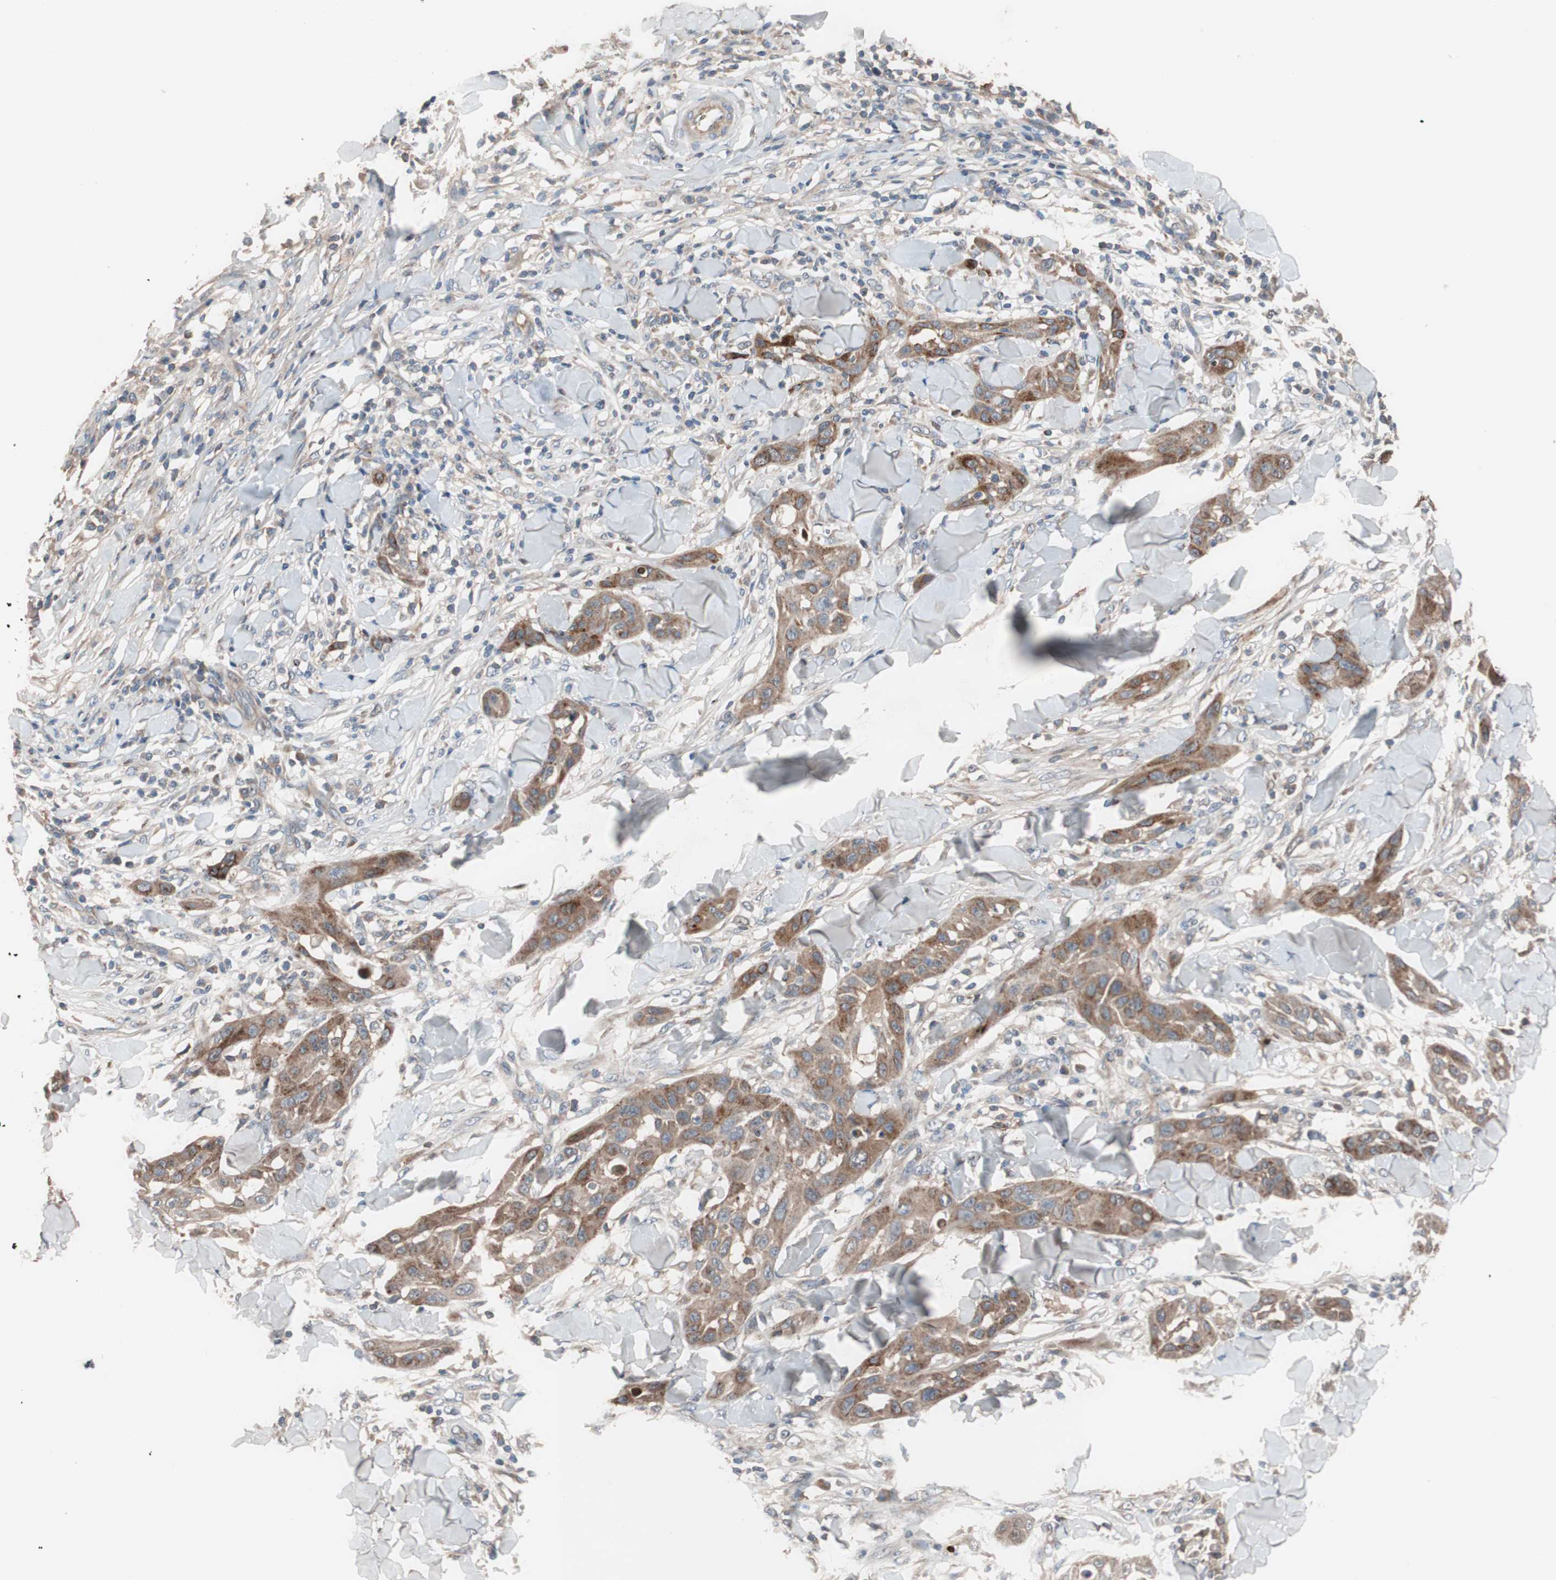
{"staining": {"intensity": "moderate", "quantity": ">75%", "location": "cytoplasmic/membranous"}, "tissue": "skin cancer", "cell_type": "Tumor cells", "image_type": "cancer", "snomed": [{"axis": "morphology", "description": "Squamous cell carcinoma, NOS"}, {"axis": "topography", "description": "Skin"}], "caption": "Skin squamous cell carcinoma stained with DAB immunohistochemistry reveals medium levels of moderate cytoplasmic/membranous expression in about >75% of tumor cells.", "gene": "SDC4", "patient": {"sex": "male", "age": 24}}